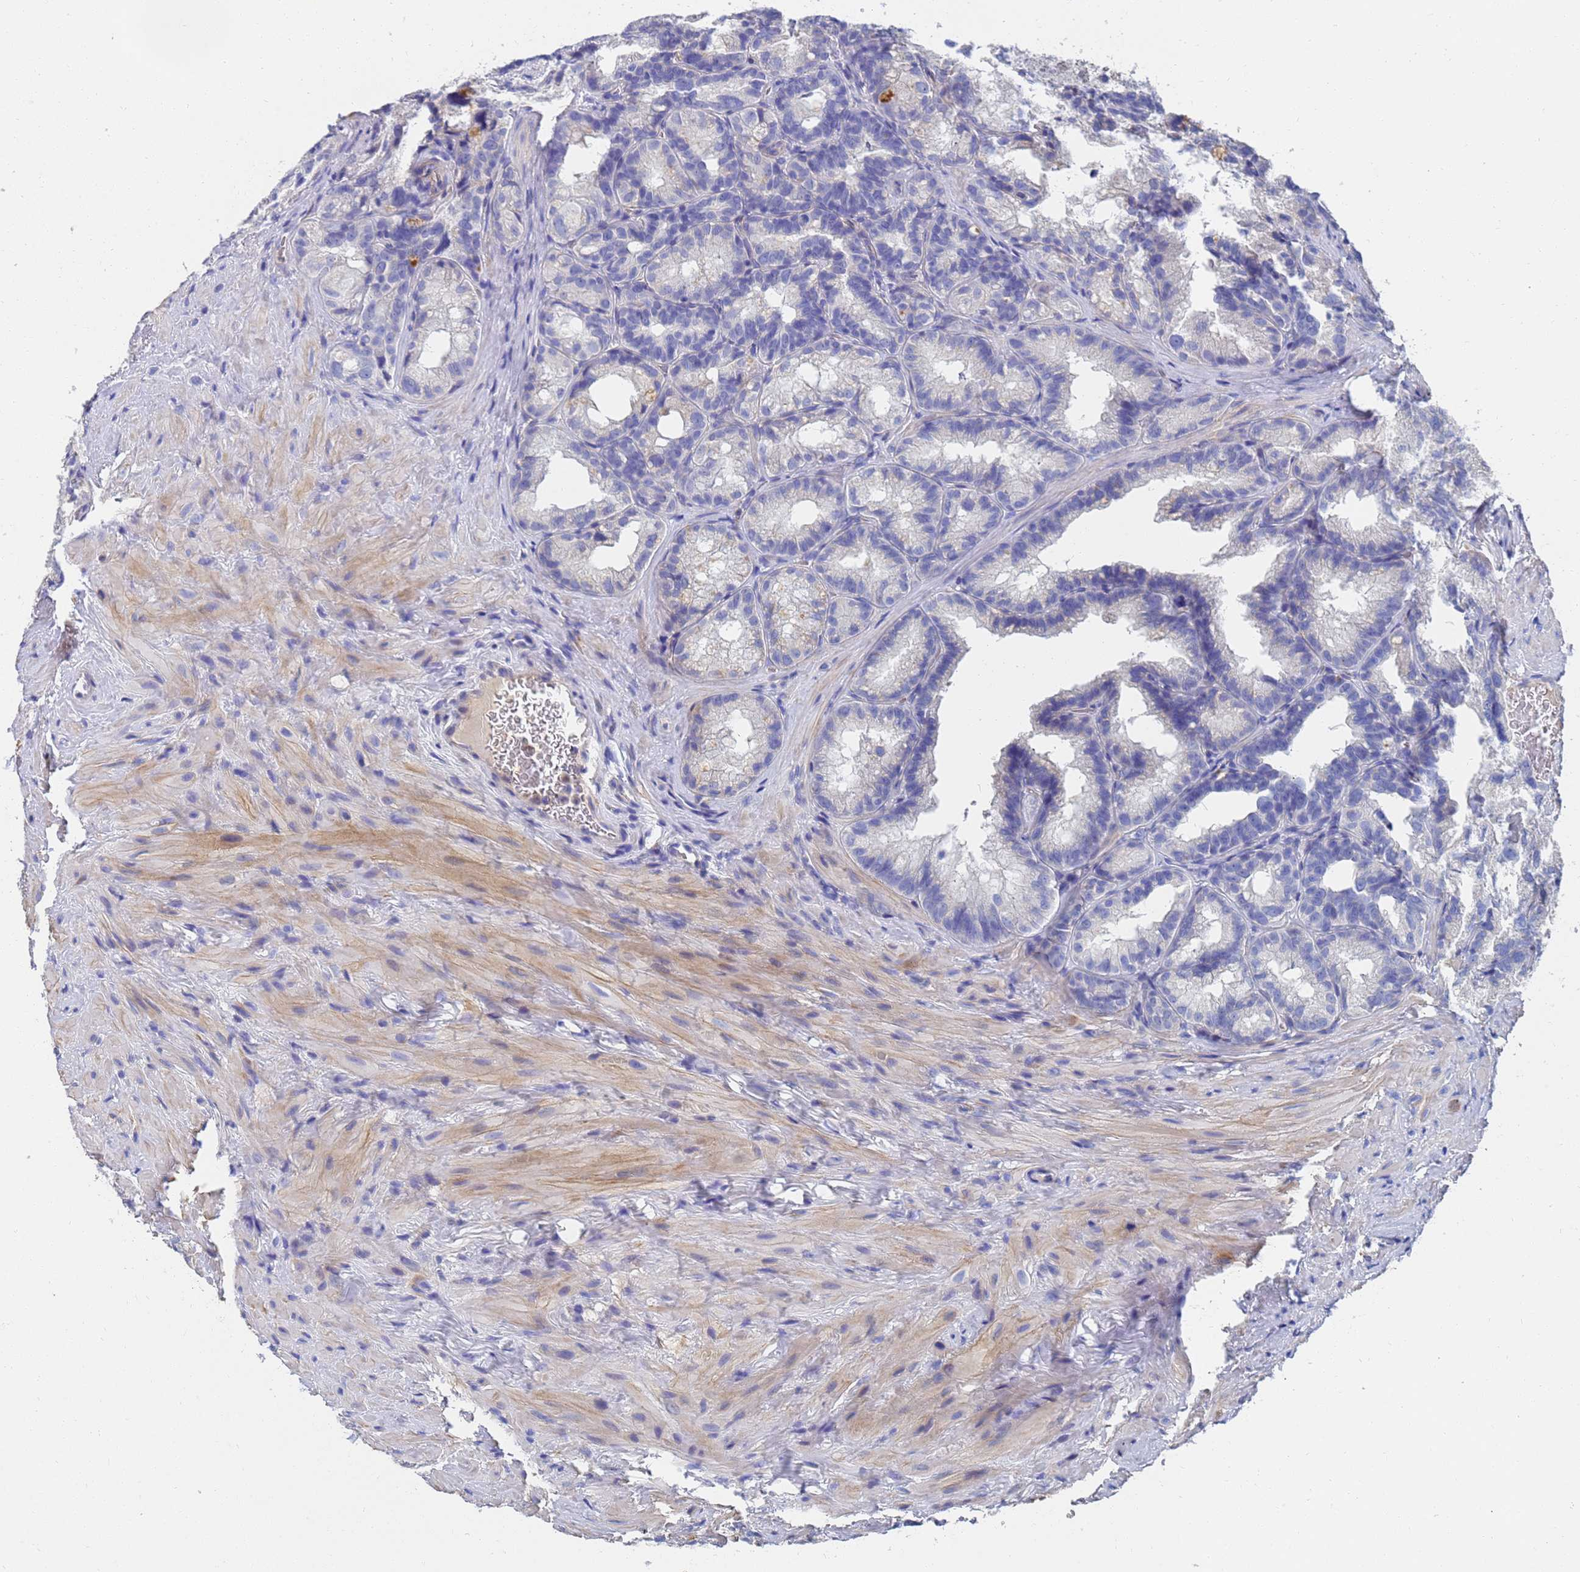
{"staining": {"intensity": "negative", "quantity": "none", "location": "none"}, "tissue": "seminal vesicle", "cell_type": "Glandular cells", "image_type": "normal", "snomed": [{"axis": "morphology", "description": "Normal tissue, NOS"}, {"axis": "topography", "description": "Seminal veicle"}], "caption": "Glandular cells show no significant protein expression in unremarkable seminal vesicle.", "gene": "LBX2", "patient": {"sex": "male", "age": 60}}